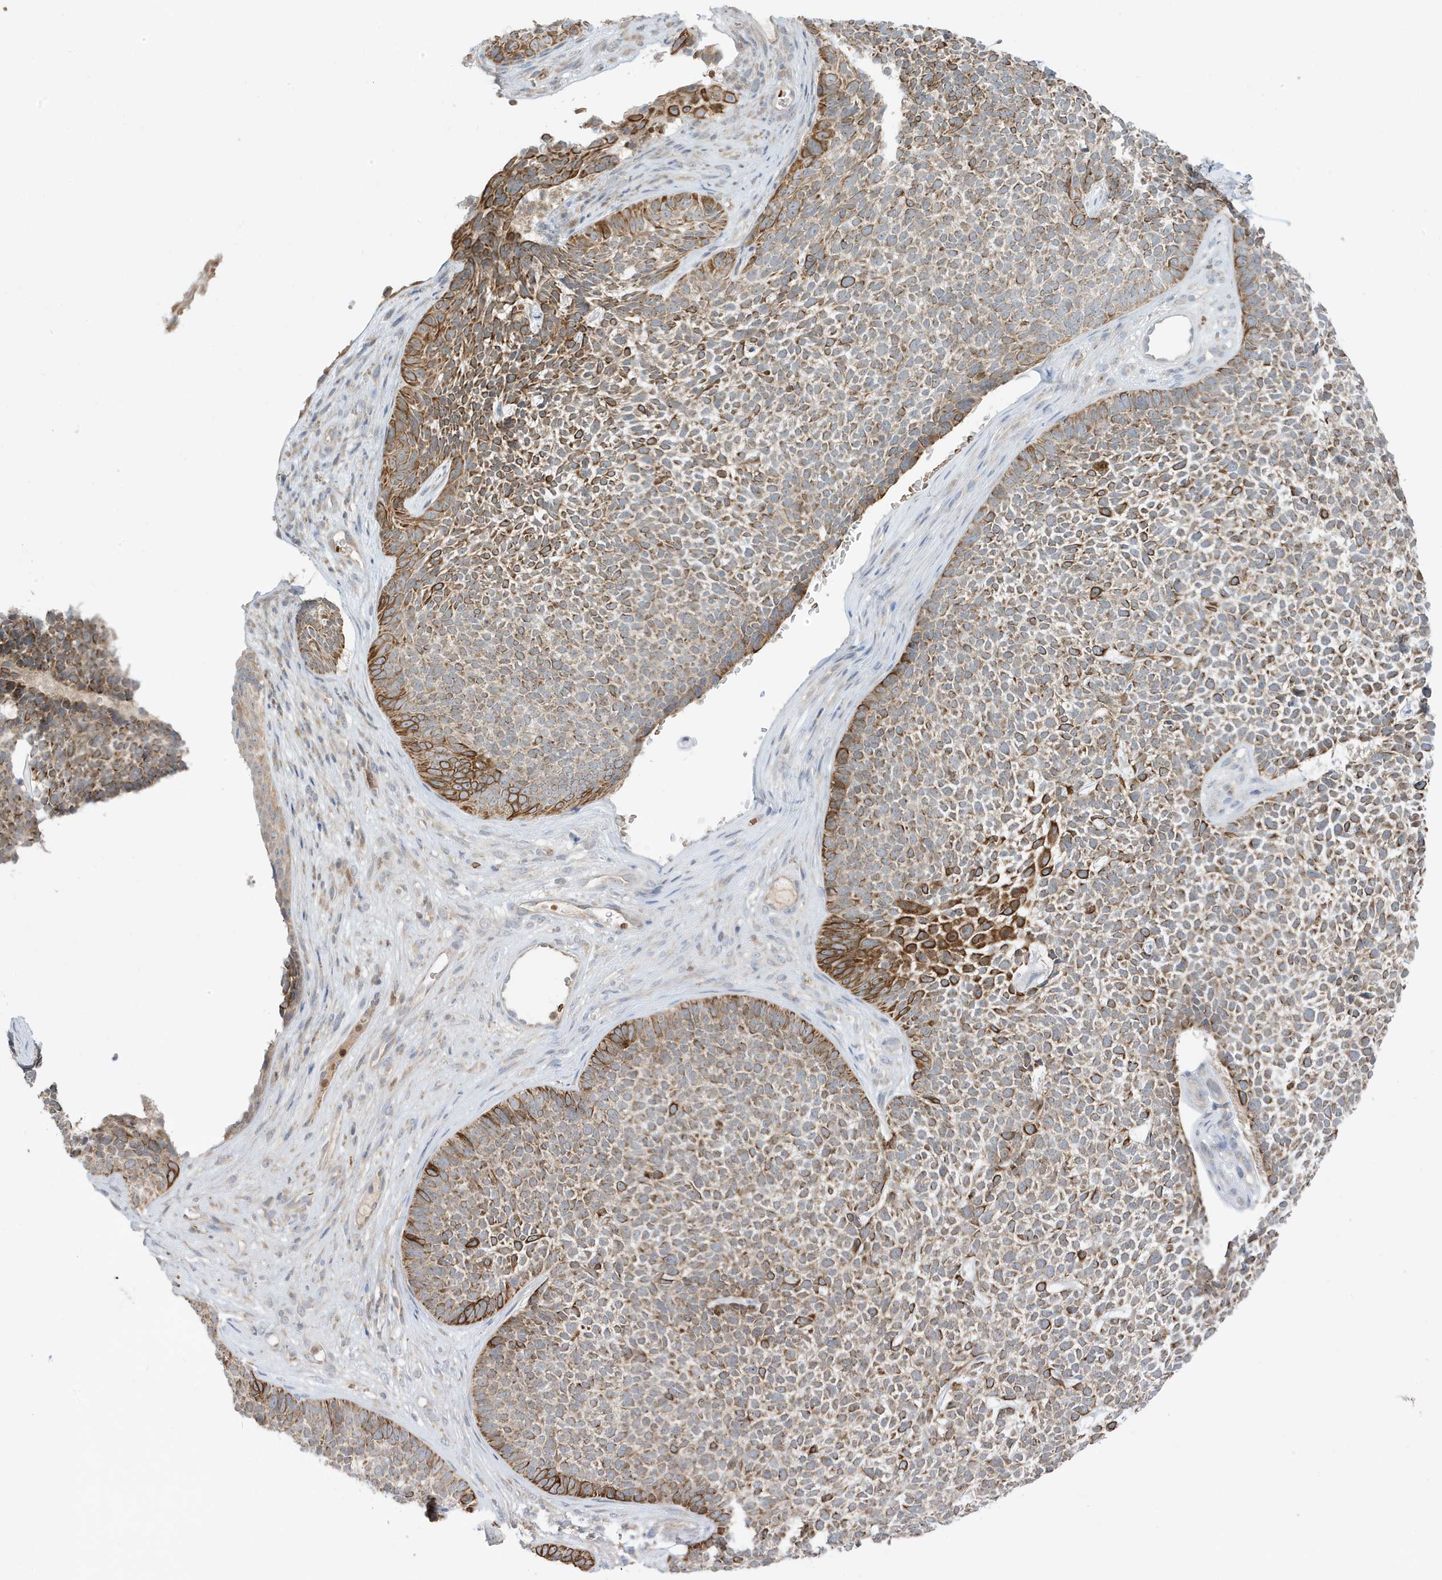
{"staining": {"intensity": "moderate", "quantity": "25%-75%", "location": "cytoplasmic/membranous"}, "tissue": "skin cancer", "cell_type": "Tumor cells", "image_type": "cancer", "snomed": [{"axis": "morphology", "description": "Basal cell carcinoma"}, {"axis": "topography", "description": "Skin"}], "caption": "Moderate cytoplasmic/membranous positivity for a protein is present in approximately 25%-75% of tumor cells of skin basal cell carcinoma using immunohistochemistry.", "gene": "NPPC", "patient": {"sex": "female", "age": 84}}